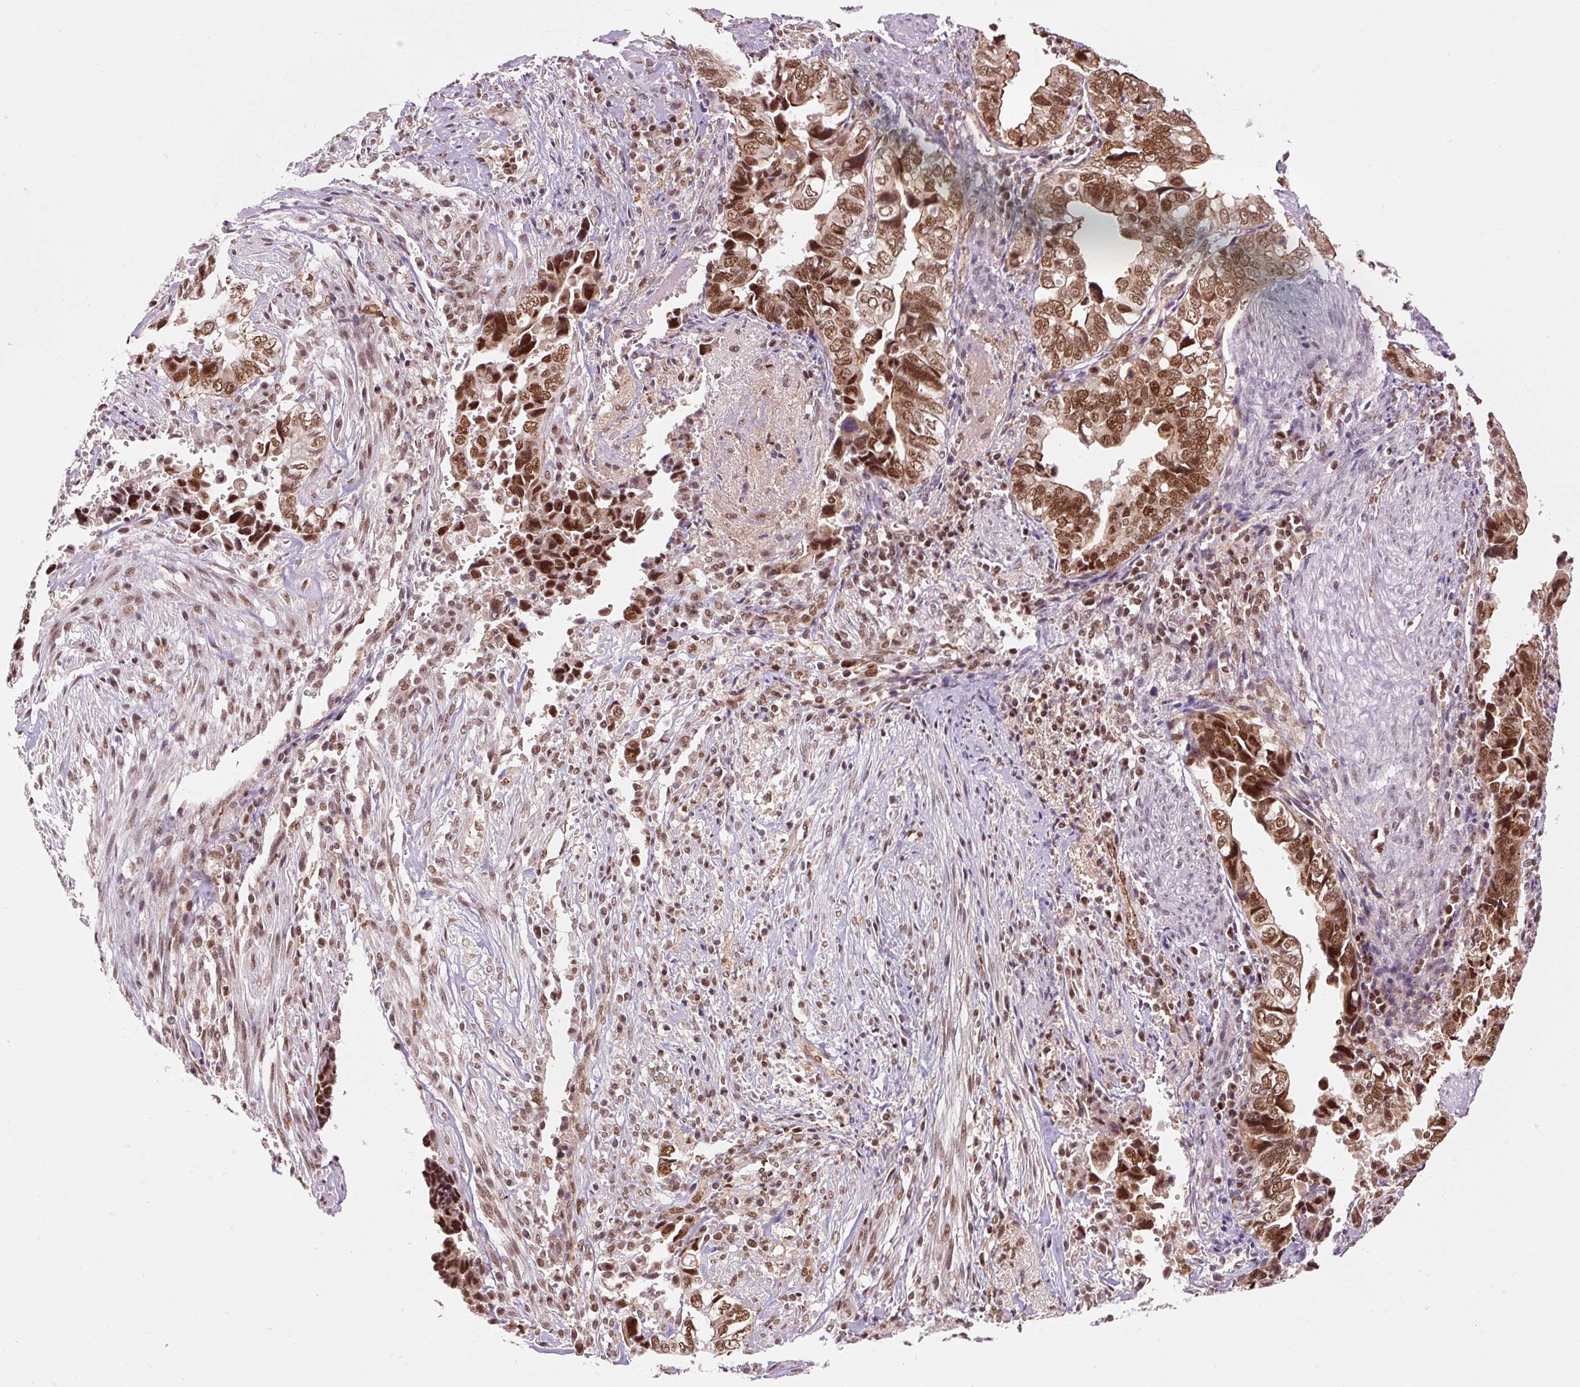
{"staining": {"intensity": "strong", "quantity": ">75%", "location": "nuclear"}, "tissue": "liver cancer", "cell_type": "Tumor cells", "image_type": "cancer", "snomed": [{"axis": "morphology", "description": "Cholangiocarcinoma"}, {"axis": "topography", "description": "Liver"}], "caption": "Protein staining of cholangiocarcinoma (liver) tissue demonstrates strong nuclear staining in about >75% of tumor cells.", "gene": "CSTF1", "patient": {"sex": "female", "age": 79}}